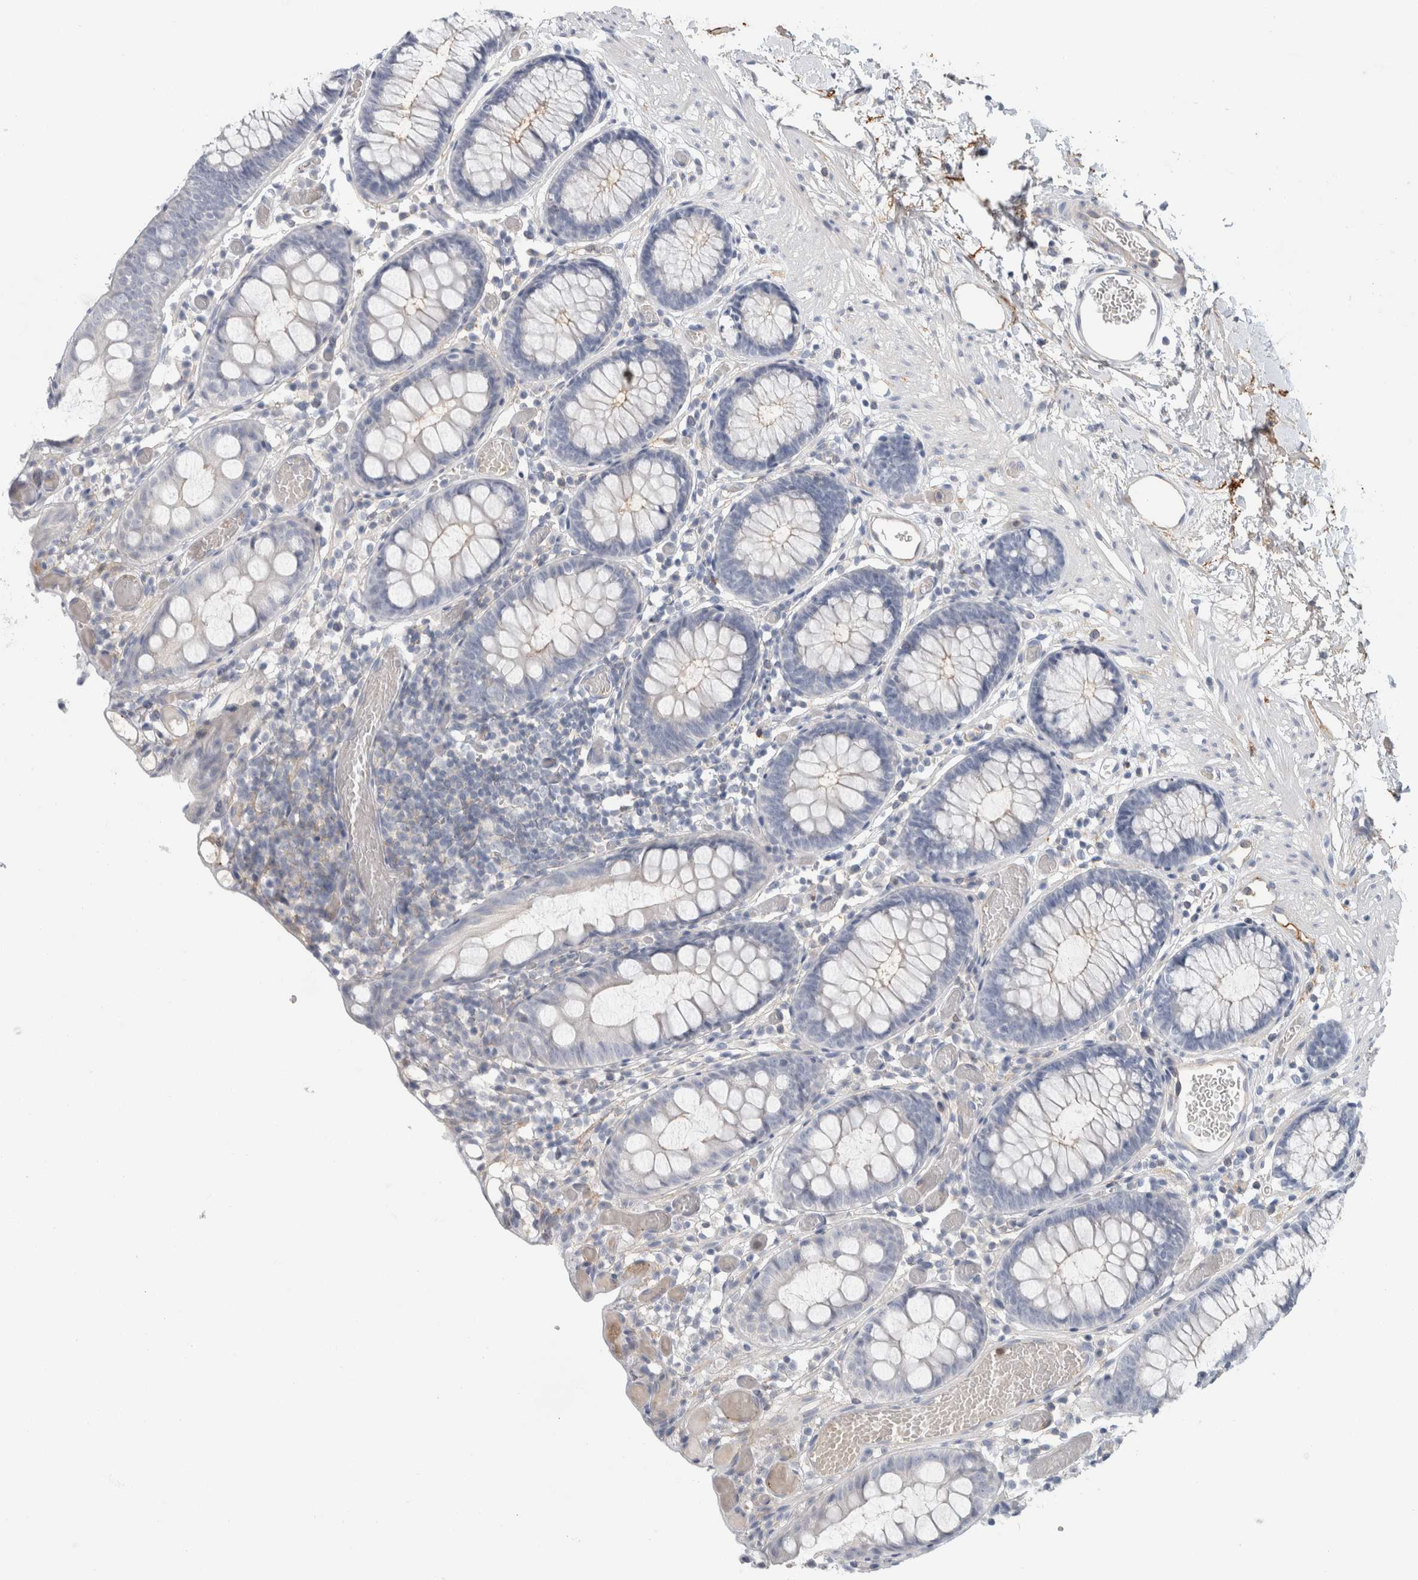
{"staining": {"intensity": "moderate", "quantity": "25%-75%", "location": "cytoplasmic/membranous"}, "tissue": "colon", "cell_type": "Endothelial cells", "image_type": "normal", "snomed": [{"axis": "morphology", "description": "Normal tissue, NOS"}, {"axis": "topography", "description": "Colon"}], "caption": "Colon was stained to show a protein in brown. There is medium levels of moderate cytoplasmic/membranous staining in approximately 25%-75% of endothelial cells. (DAB (3,3'-diaminobenzidine) IHC, brown staining for protein, blue staining for nuclei).", "gene": "CD55", "patient": {"sex": "male", "age": 14}}